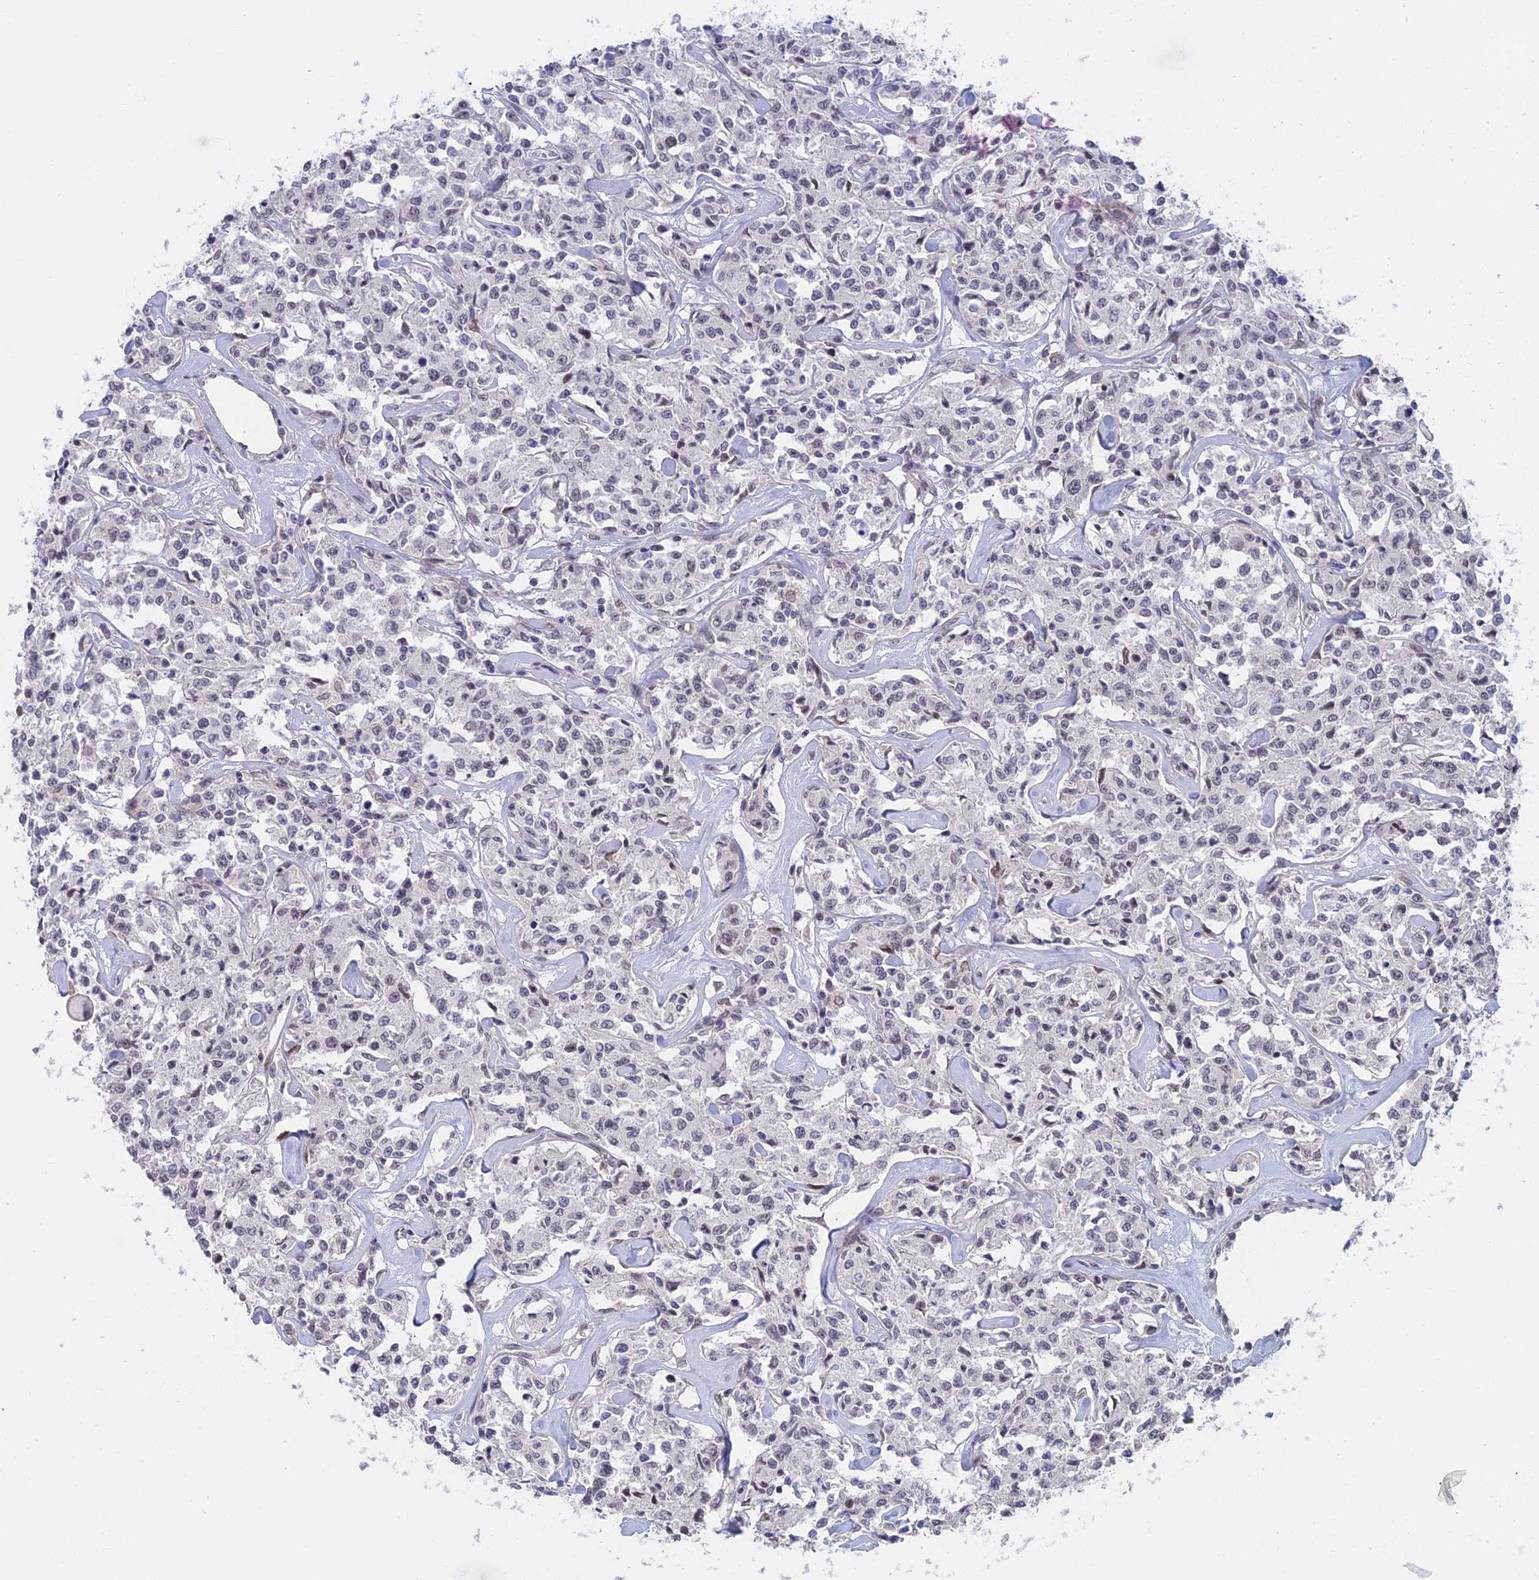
{"staining": {"intensity": "negative", "quantity": "none", "location": "none"}, "tissue": "lymphoma", "cell_type": "Tumor cells", "image_type": "cancer", "snomed": [{"axis": "morphology", "description": "Malignant lymphoma, non-Hodgkin's type, Low grade"}, {"axis": "topography", "description": "Small intestine"}], "caption": "An IHC histopathology image of lymphoma is shown. There is no staining in tumor cells of lymphoma. Nuclei are stained in blue.", "gene": "ZUP1", "patient": {"sex": "female", "age": 59}}